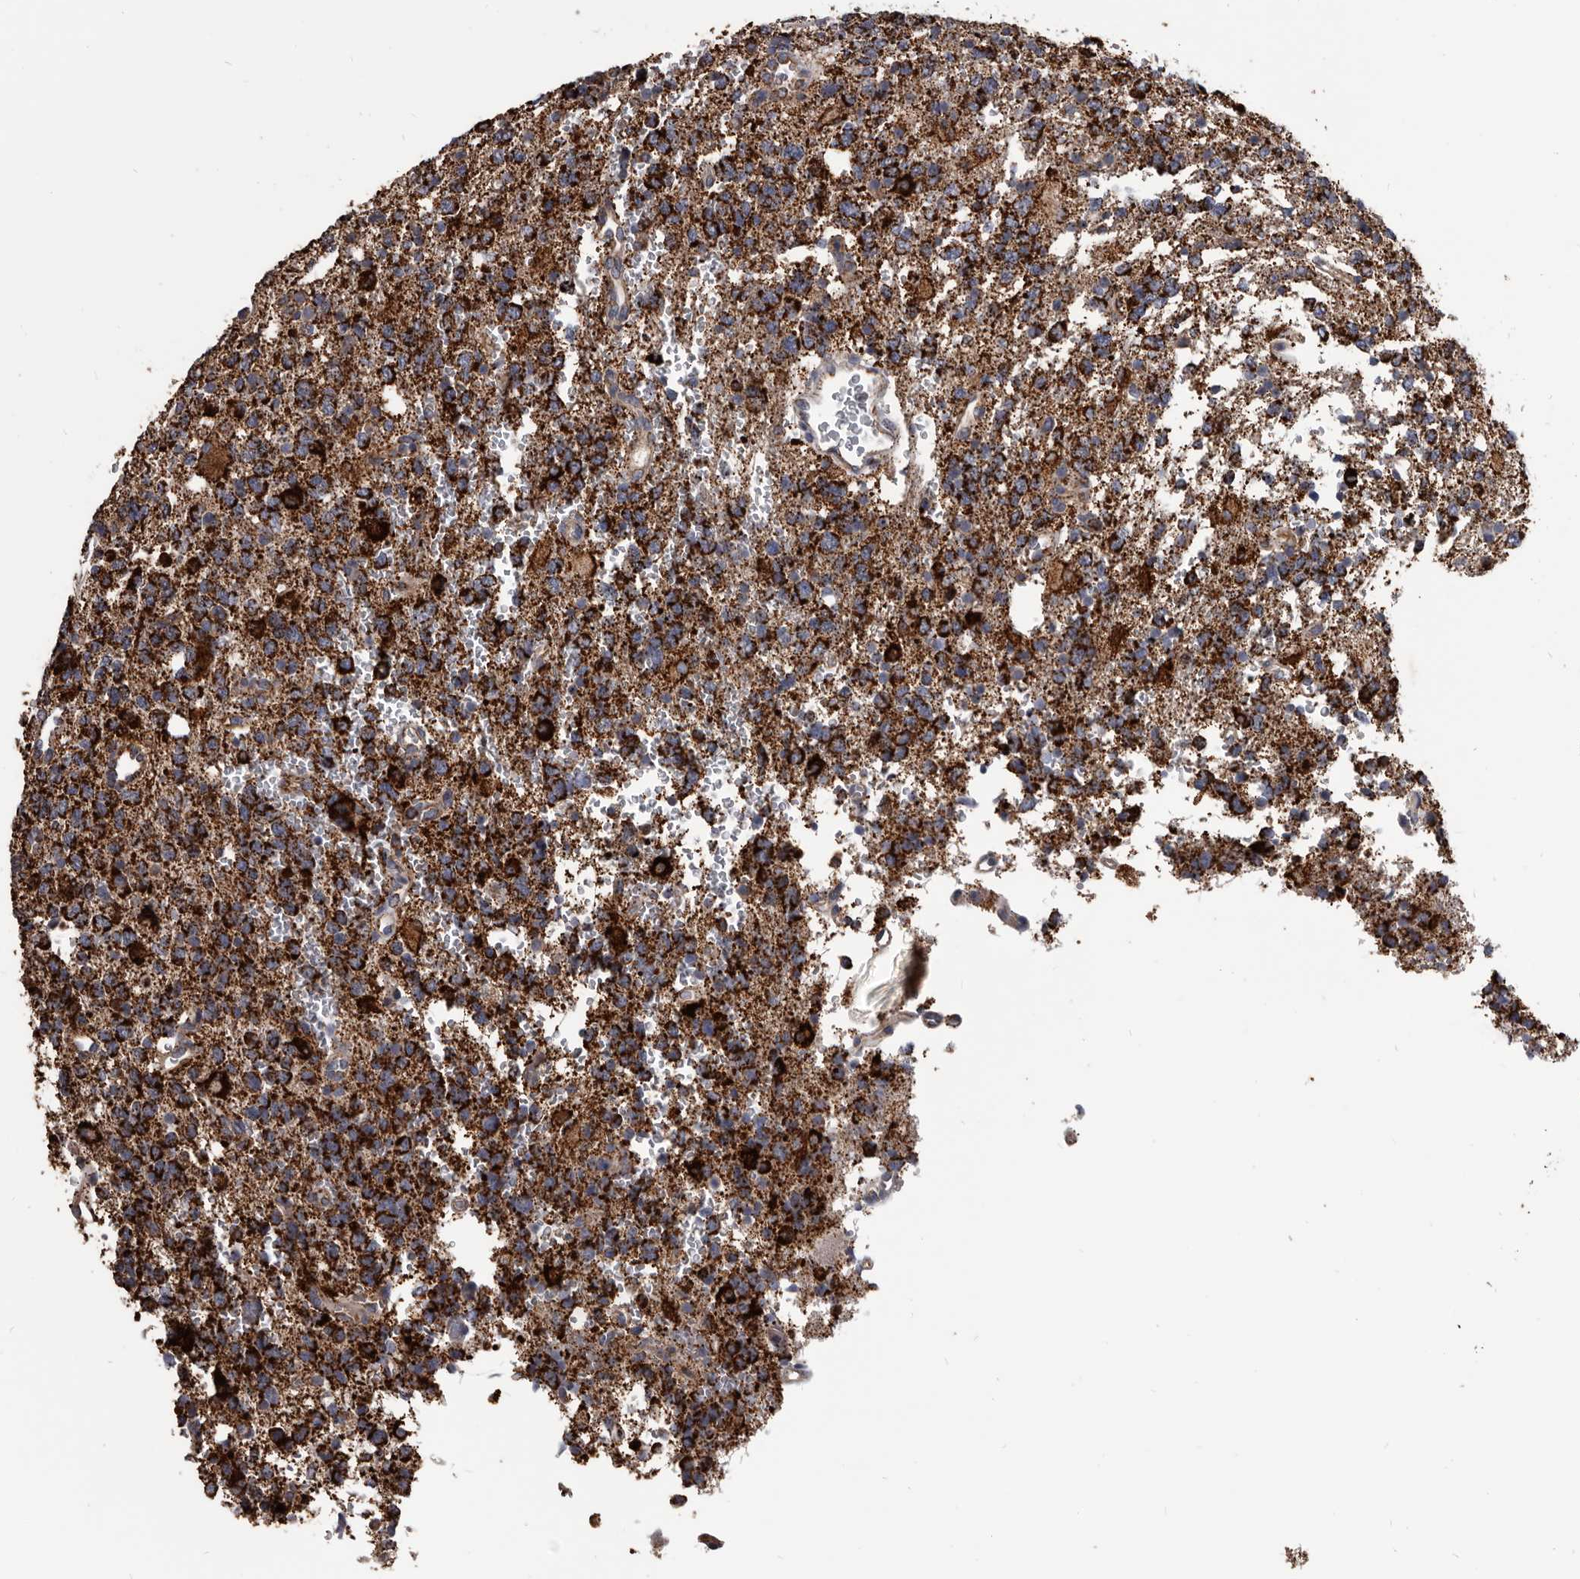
{"staining": {"intensity": "strong", "quantity": ">75%", "location": "cytoplasmic/membranous"}, "tissue": "glioma", "cell_type": "Tumor cells", "image_type": "cancer", "snomed": [{"axis": "morphology", "description": "Glioma, malignant, High grade"}, {"axis": "topography", "description": "Brain"}], "caption": "IHC of human malignant high-grade glioma demonstrates high levels of strong cytoplasmic/membranous staining in about >75% of tumor cells.", "gene": "ALDH5A1", "patient": {"sex": "female", "age": 62}}